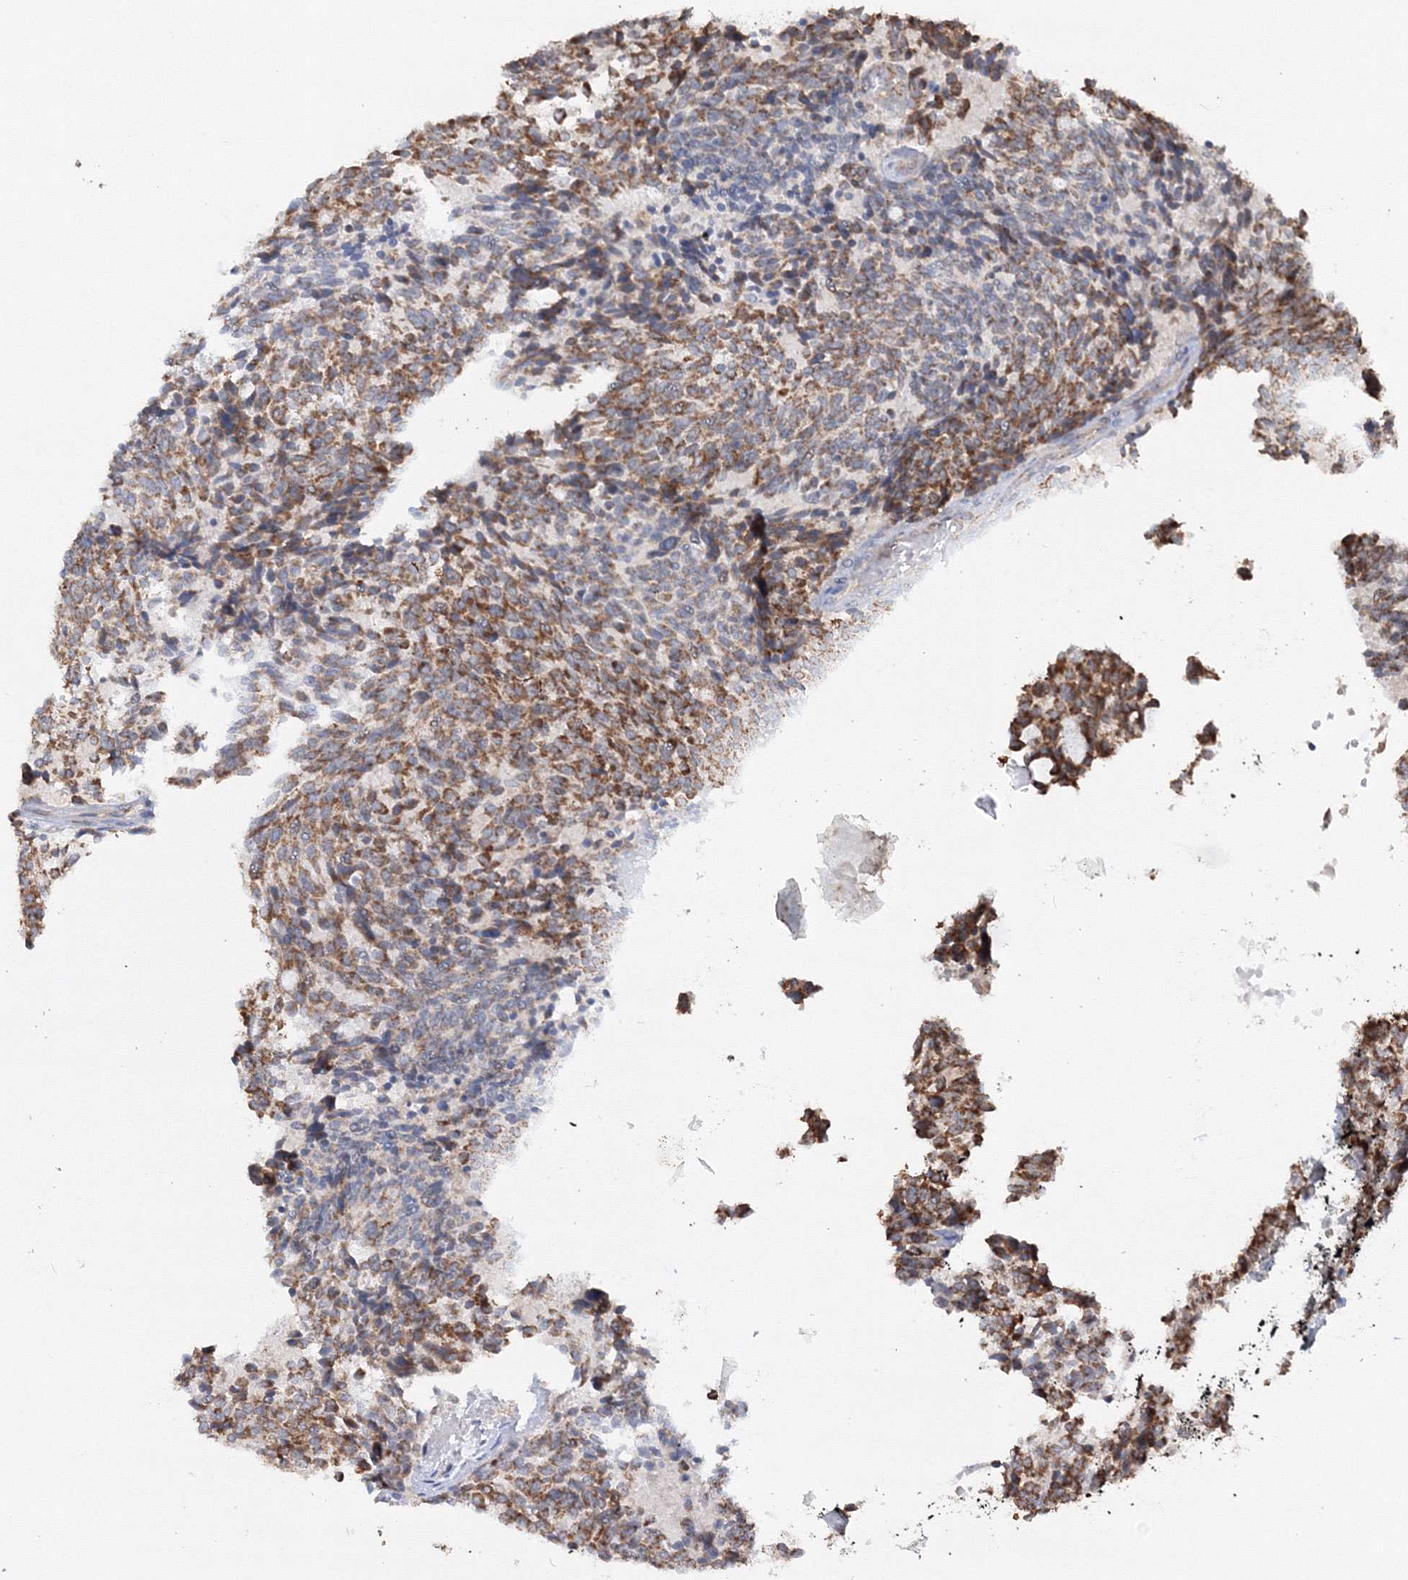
{"staining": {"intensity": "moderate", "quantity": ">75%", "location": "cytoplasmic/membranous"}, "tissue": "carcinoid", "cell_type": "Tumor cells", "image_type": "cancer", "snomed": [{"axis": "morphology", "description": "Carcinoid, malignant, NOS"}, {"axis": "topography", "description": "Pancreas"}], "caption": "Carcinoid stained for a protein displays moderate cytoplasmic/membranous positivity in tumor cells.", "gene": "PEX13", "patient": {"sex": "female", "age": 54}}